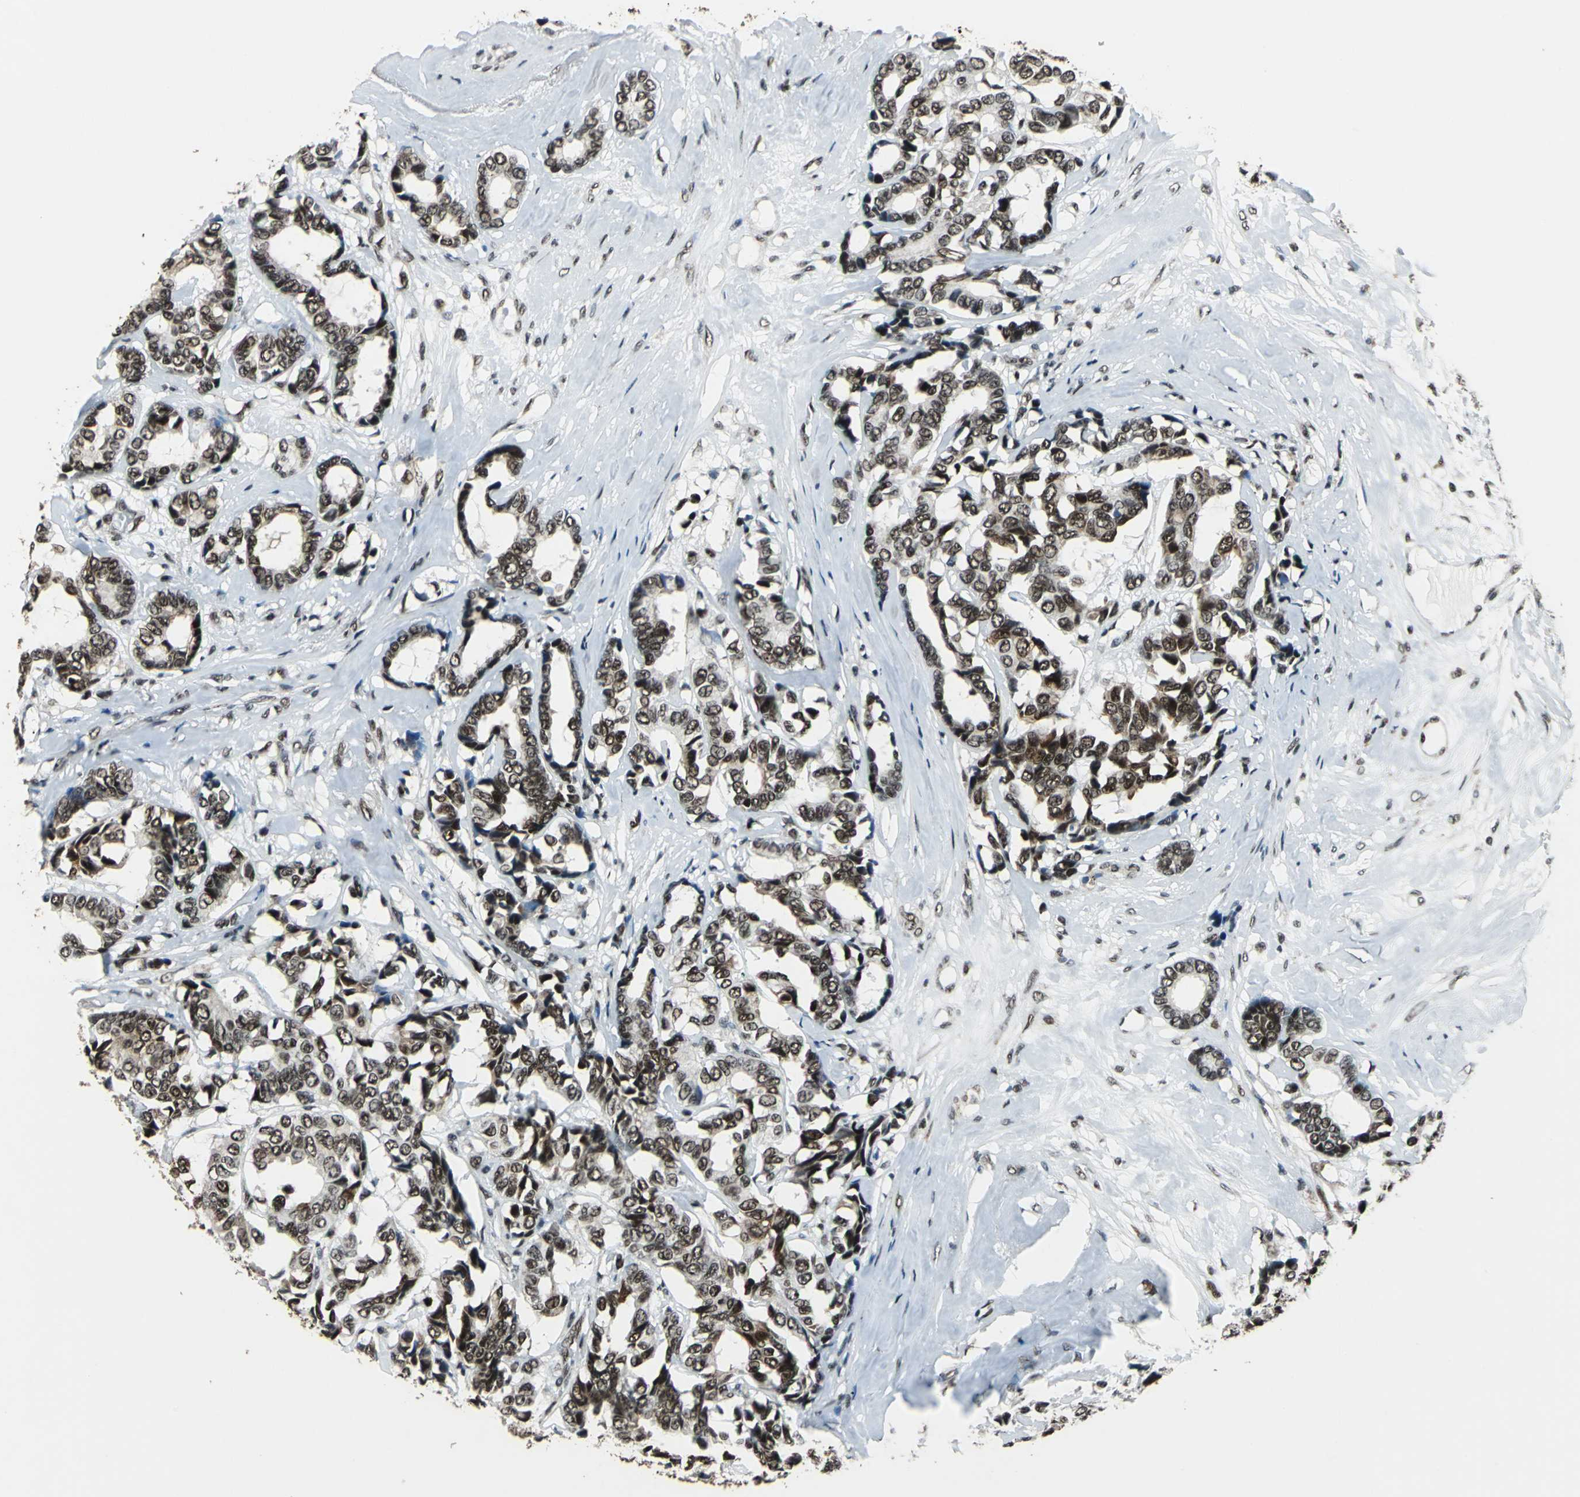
{"staining": {"intensity": "strong", "quantity": ">75%", "location": "nuclear"}, "tissue": "breast cancer", "cell_type": "Tumor cells", "image_type": "cancer", "snomed": [{"axis": "morphology", "description": "Duct carcinoma"}, {"axis": "topography", "description": "Breast"}], "caption": "Immunohistochemistry (DAB (3,3'-diaminobenzidine)) staining of invasive ductal carcinoma (breast) shows strong nuclear protein staining in approximately >75% of tumor cells. Using DAB (brown) and hematoxylin (blue) stains, captured at high magnification using brightfield microscopy.", "gene": "BCLAF1", "patient": {"sex": "female", "age": 87}}